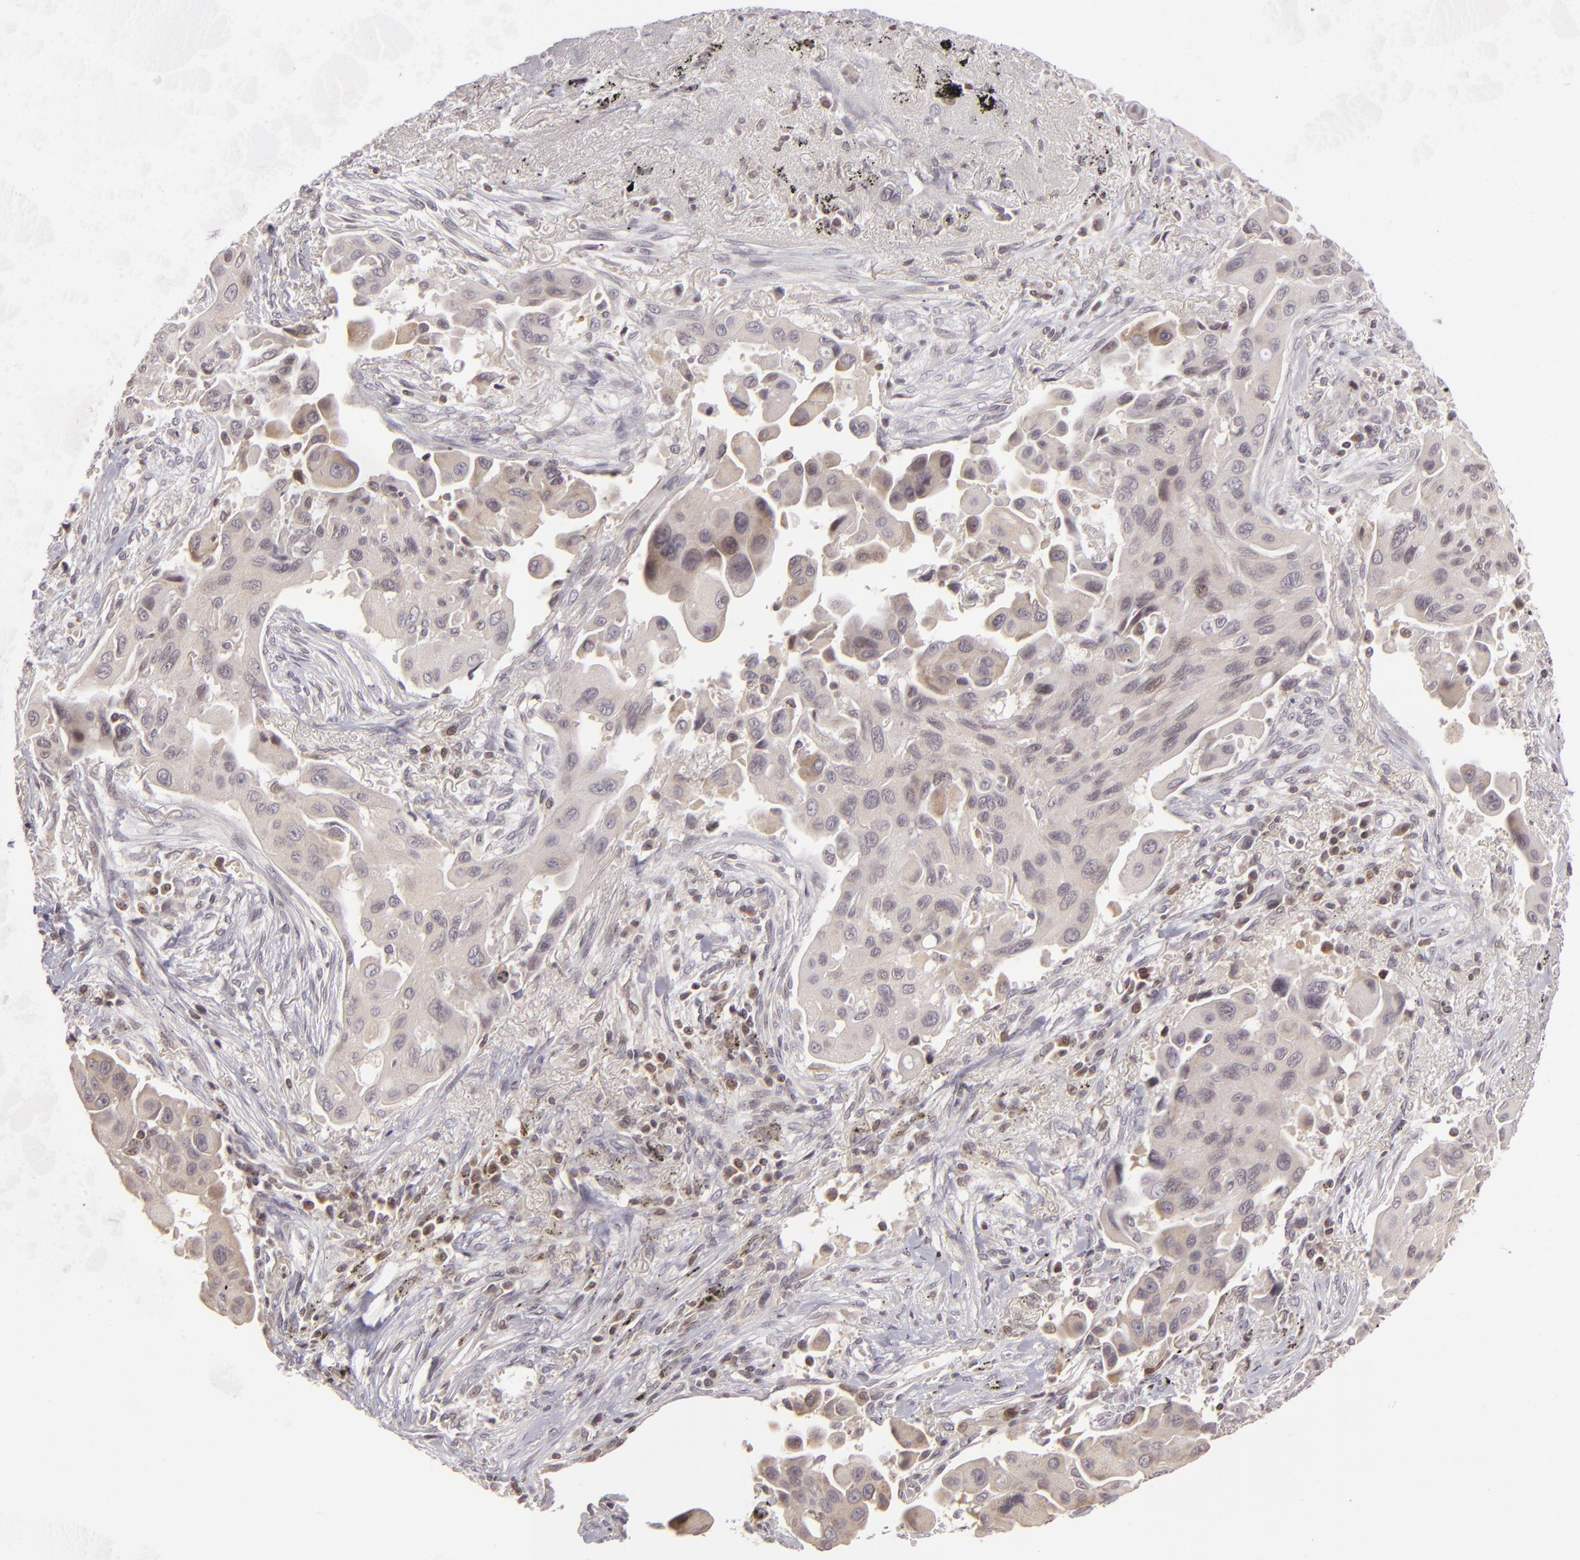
{"staining": {"intensity": "negative", "quantity": "none", "location": "none"}, "tissue": "lung cancer", "cell_type": "Tumor cells", "image_type": "cancer", "snomed": [{"axis": "morphology", "description": "Adenocarcinoma, NOS"}, {"axis": "topography", "description": "Lung"}], "caption": "This is an immunohistochemistry image of human lung adenocarcinoma. There is no staining in tumor cells.", "gene": "AKAP6", "patient": {"sex": "male", "age": 68}}